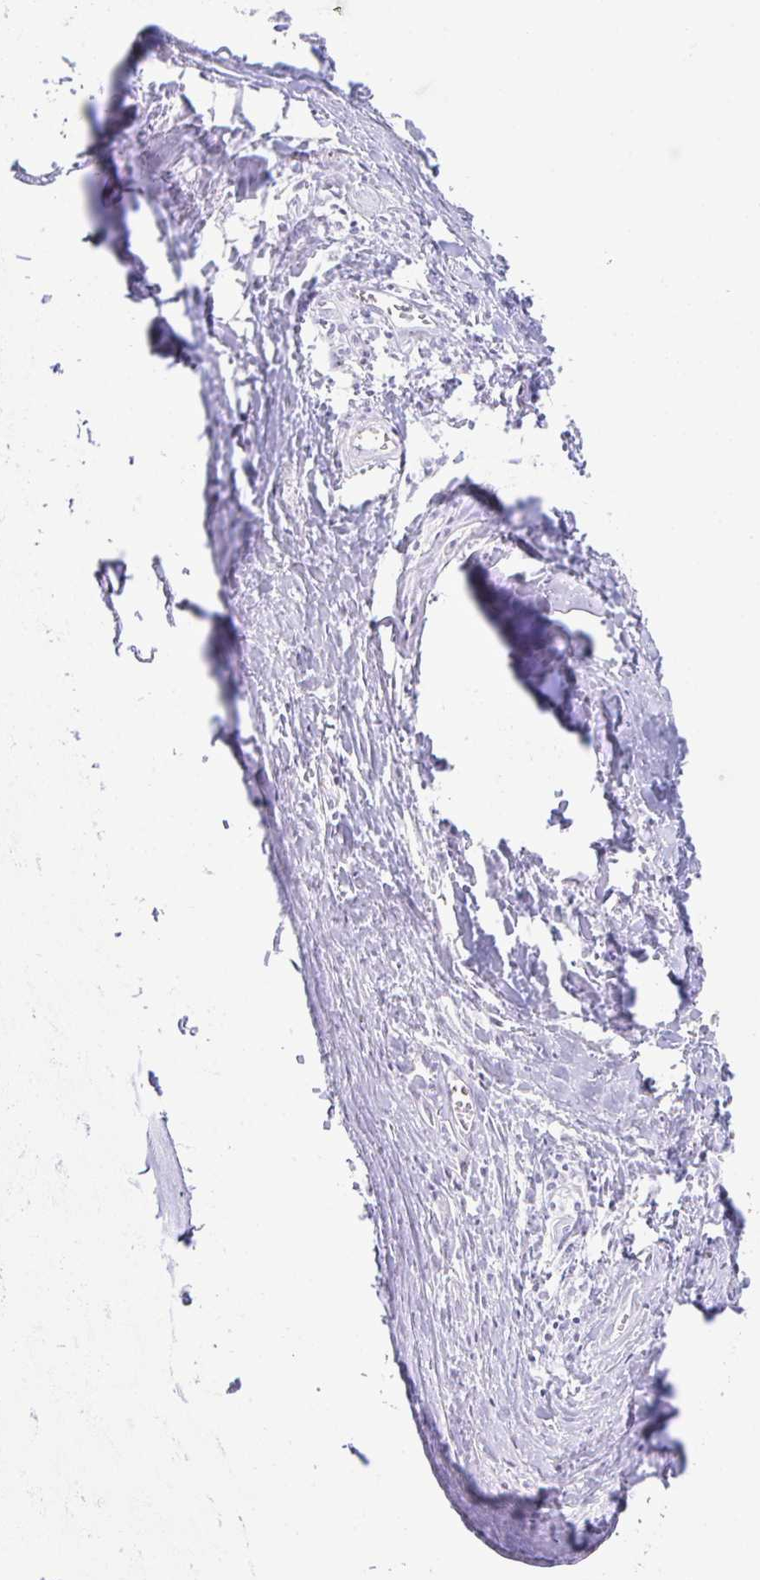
{"staining": {"intensity": "negative", "quantity": "none", "location": "none"}, "tissue": "adipose tissue", "cell_type": "Adipocytes", "image_type": "normal", "snomed": [{"axis": "morphology", "description": "Normal tissue, NOS"}, {"axis": "topography", "description": "Cartilage tissue"}], "caption": "IHC of unremarkable human adipose tissue exhibits no staining in adipocytes. (Brightfield microscopy of DAB immunohistochemistry at high magnification).", "gene": "HACD4", "patient": {"sex": "male", "age": 57}}